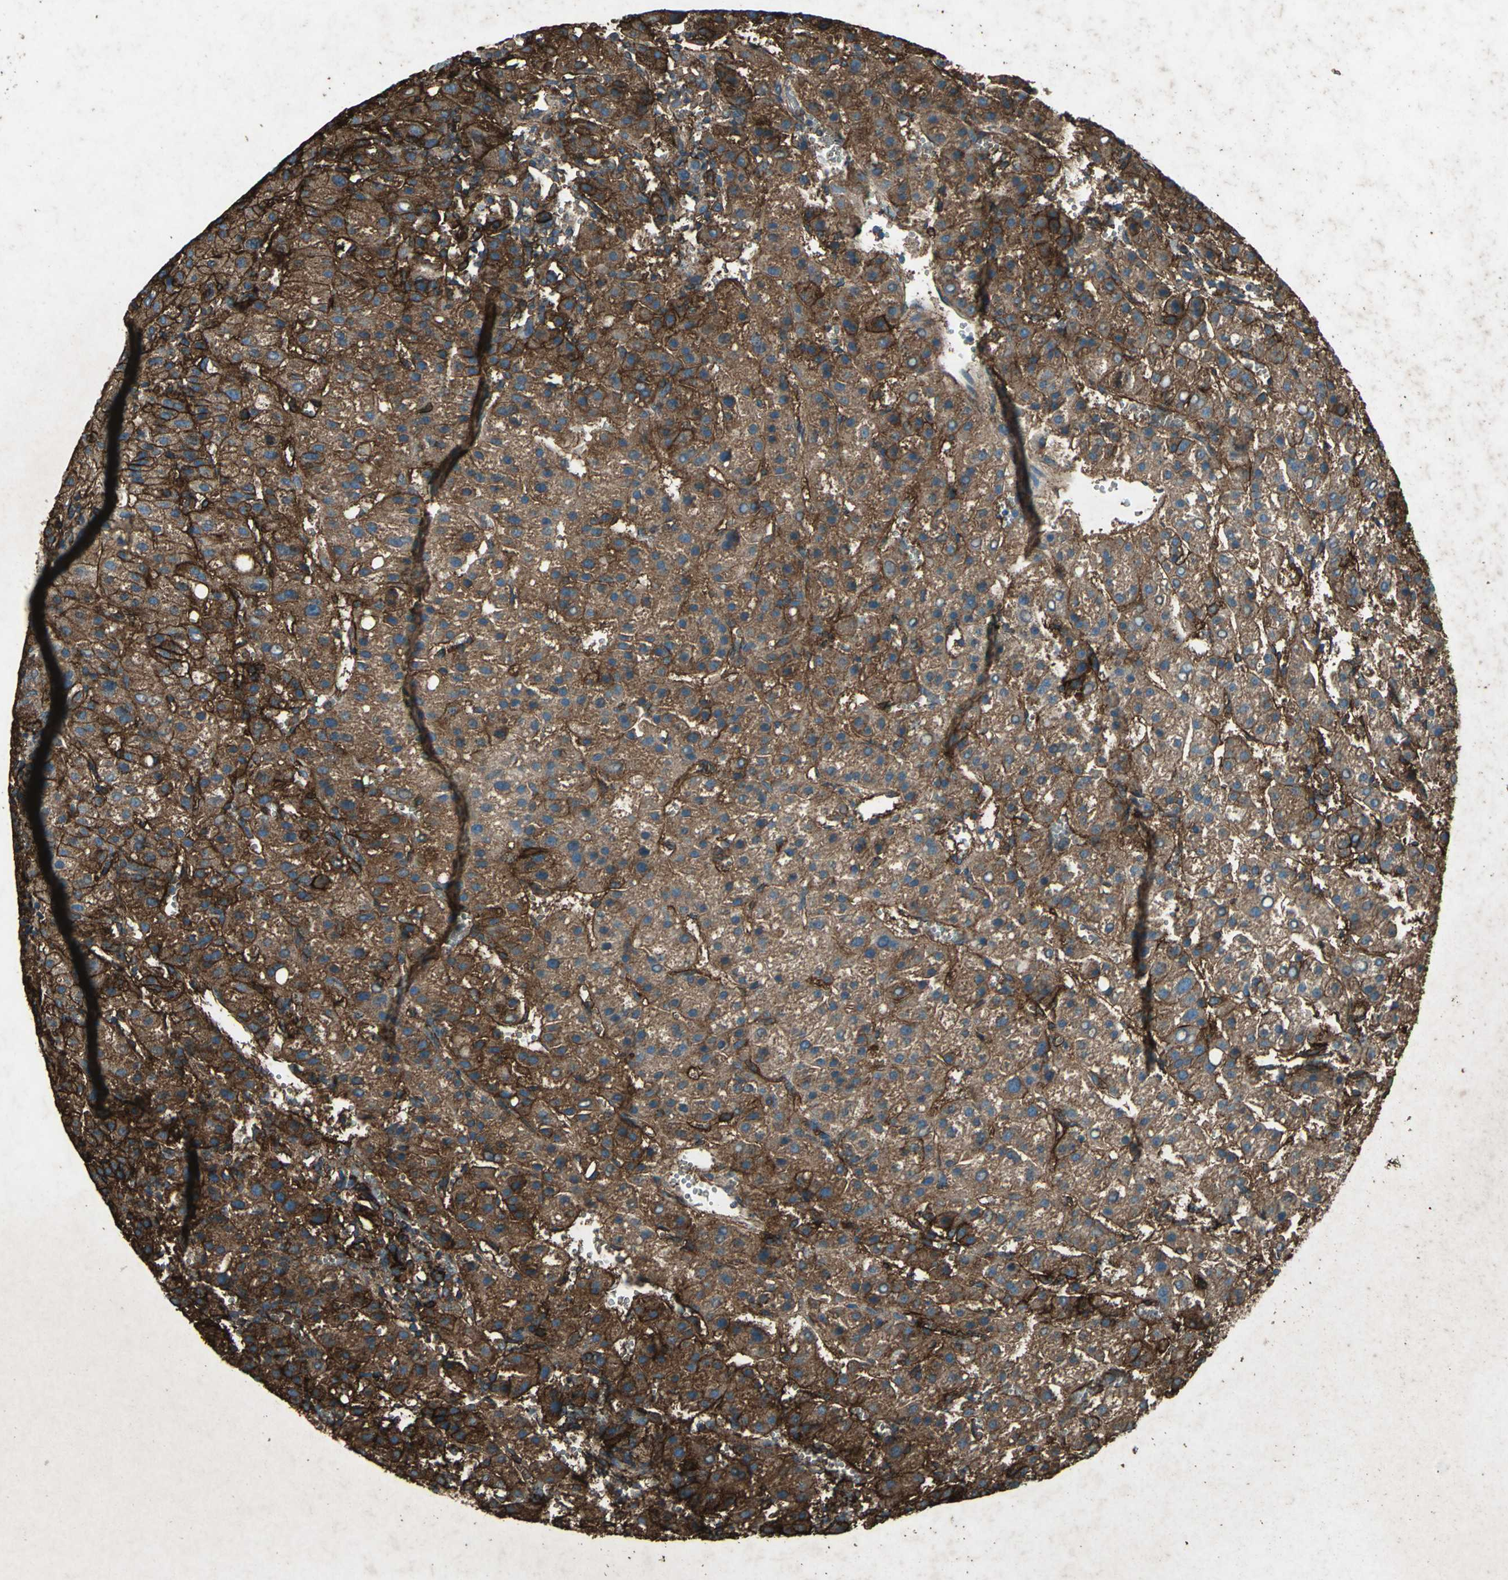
{"staining": {"intensity": "strong", "quantity": ">75%", "location": "cytoplasmic/membranous"}, "tissue": "liver cancer", "cell_type": "Tumor cells", "image_type": "cancer", "snomed": [{"axis": "morphology", "description": "Carcinoma, Hepatocellular, NOS"}, {"axis": "topography", "description": "Liver"}], "caption": "Protein positivity by immunohistochemistry (IHC) demonstrates strong cytoplasmic/membranous staining in approximately >75% of tumor cells in liver cancer.", "gene": "CCR6", "patient": {"sex": "female", "age": 58}}